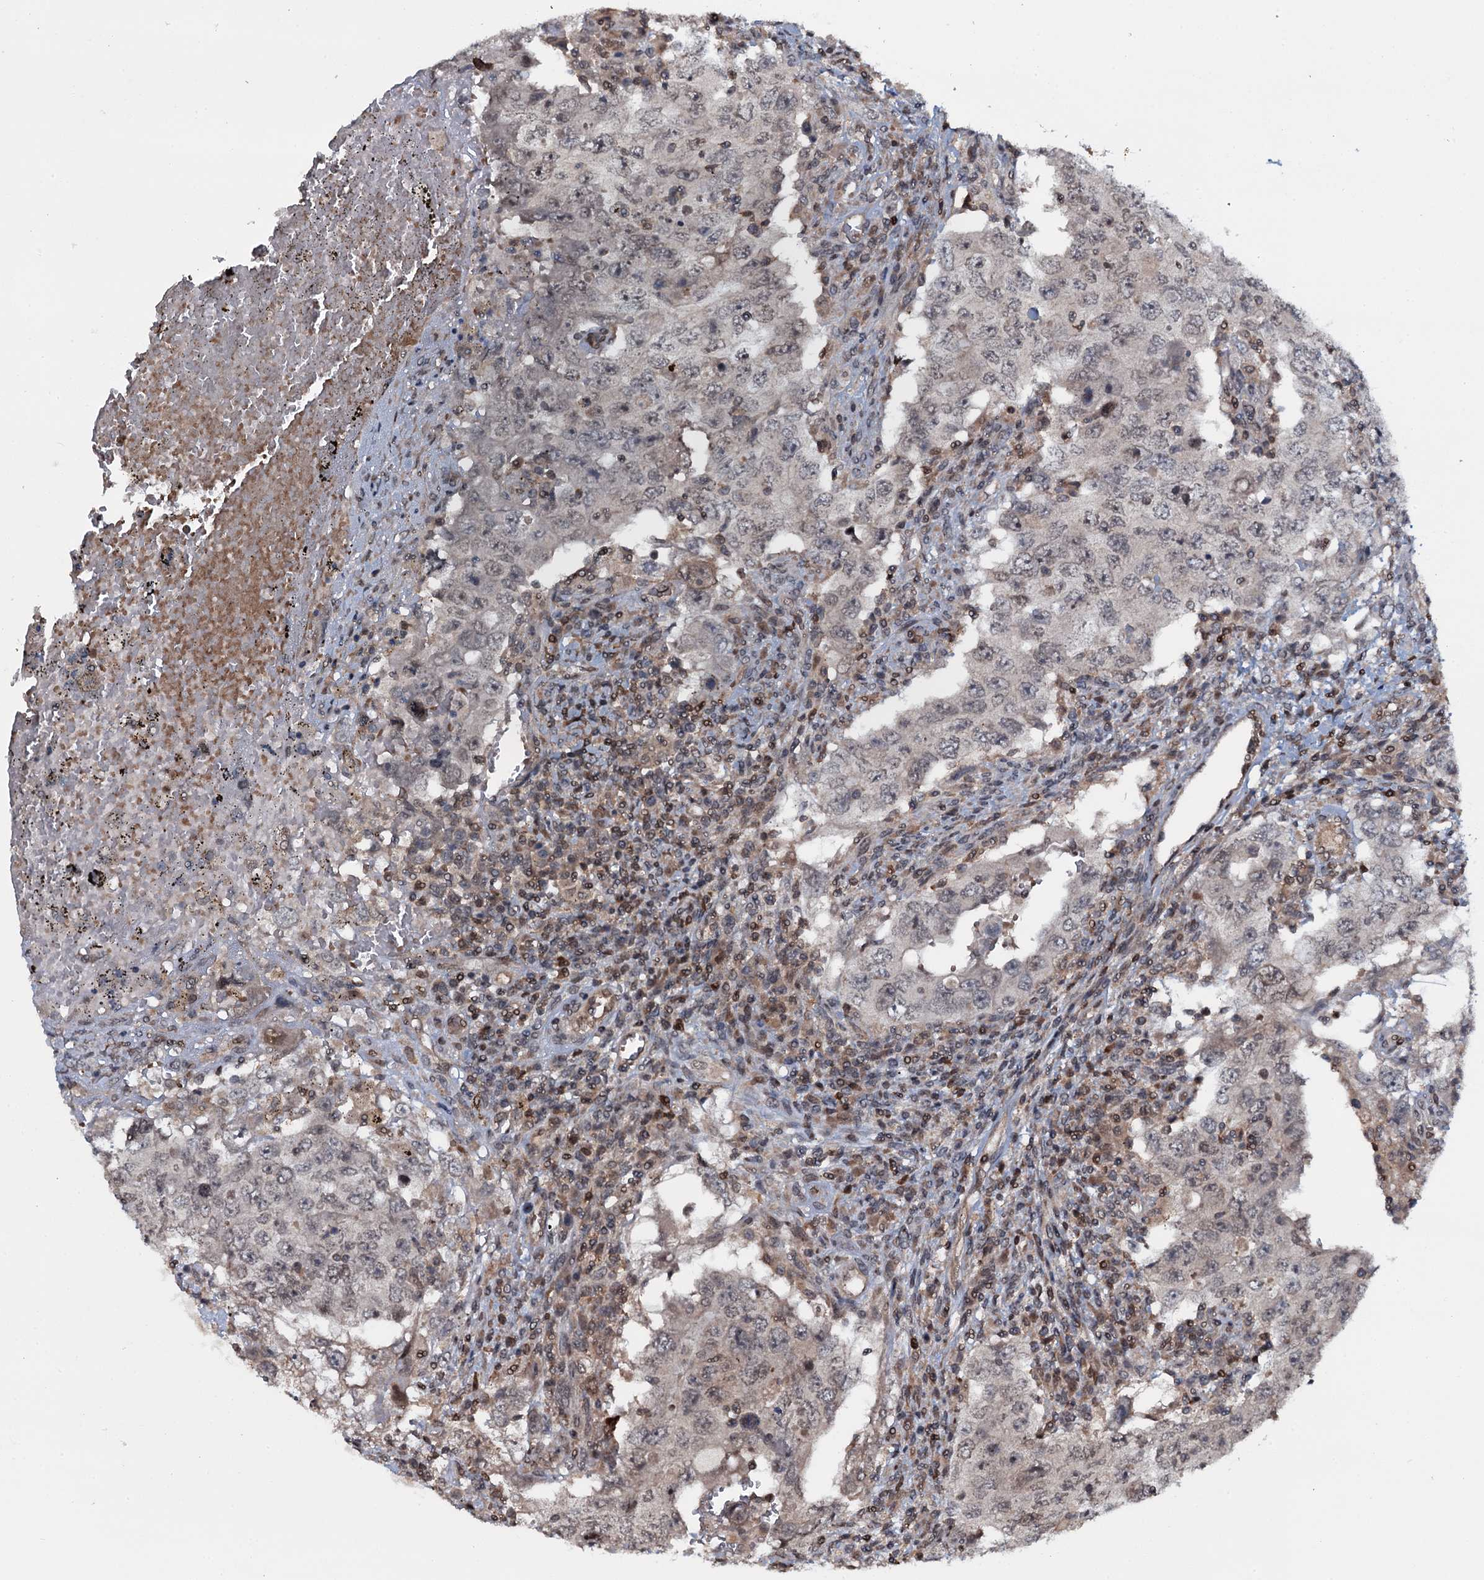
{"staining": {"intensity": "weak", "quantity": "25%-75%", "location": "nuclear"}, "tissue": "testis cancer", "cell_type": "Tumor cells", "image_type": "cancer", "snomed": [{"axis": "morphology", "description": "Carcinoma, Embryonal, NOS"}, {"axis": "topography", "description": "Testis"}], "caption": "The image shows staining of testis cancer, revealing weak nuclear protein positivity (brown color) within tumor cells. (brown staining indicates protein expression, while blue staining denotes nuclei).", "gene": "HDDC3", "patient": {"sex": "male", "age": 26}}